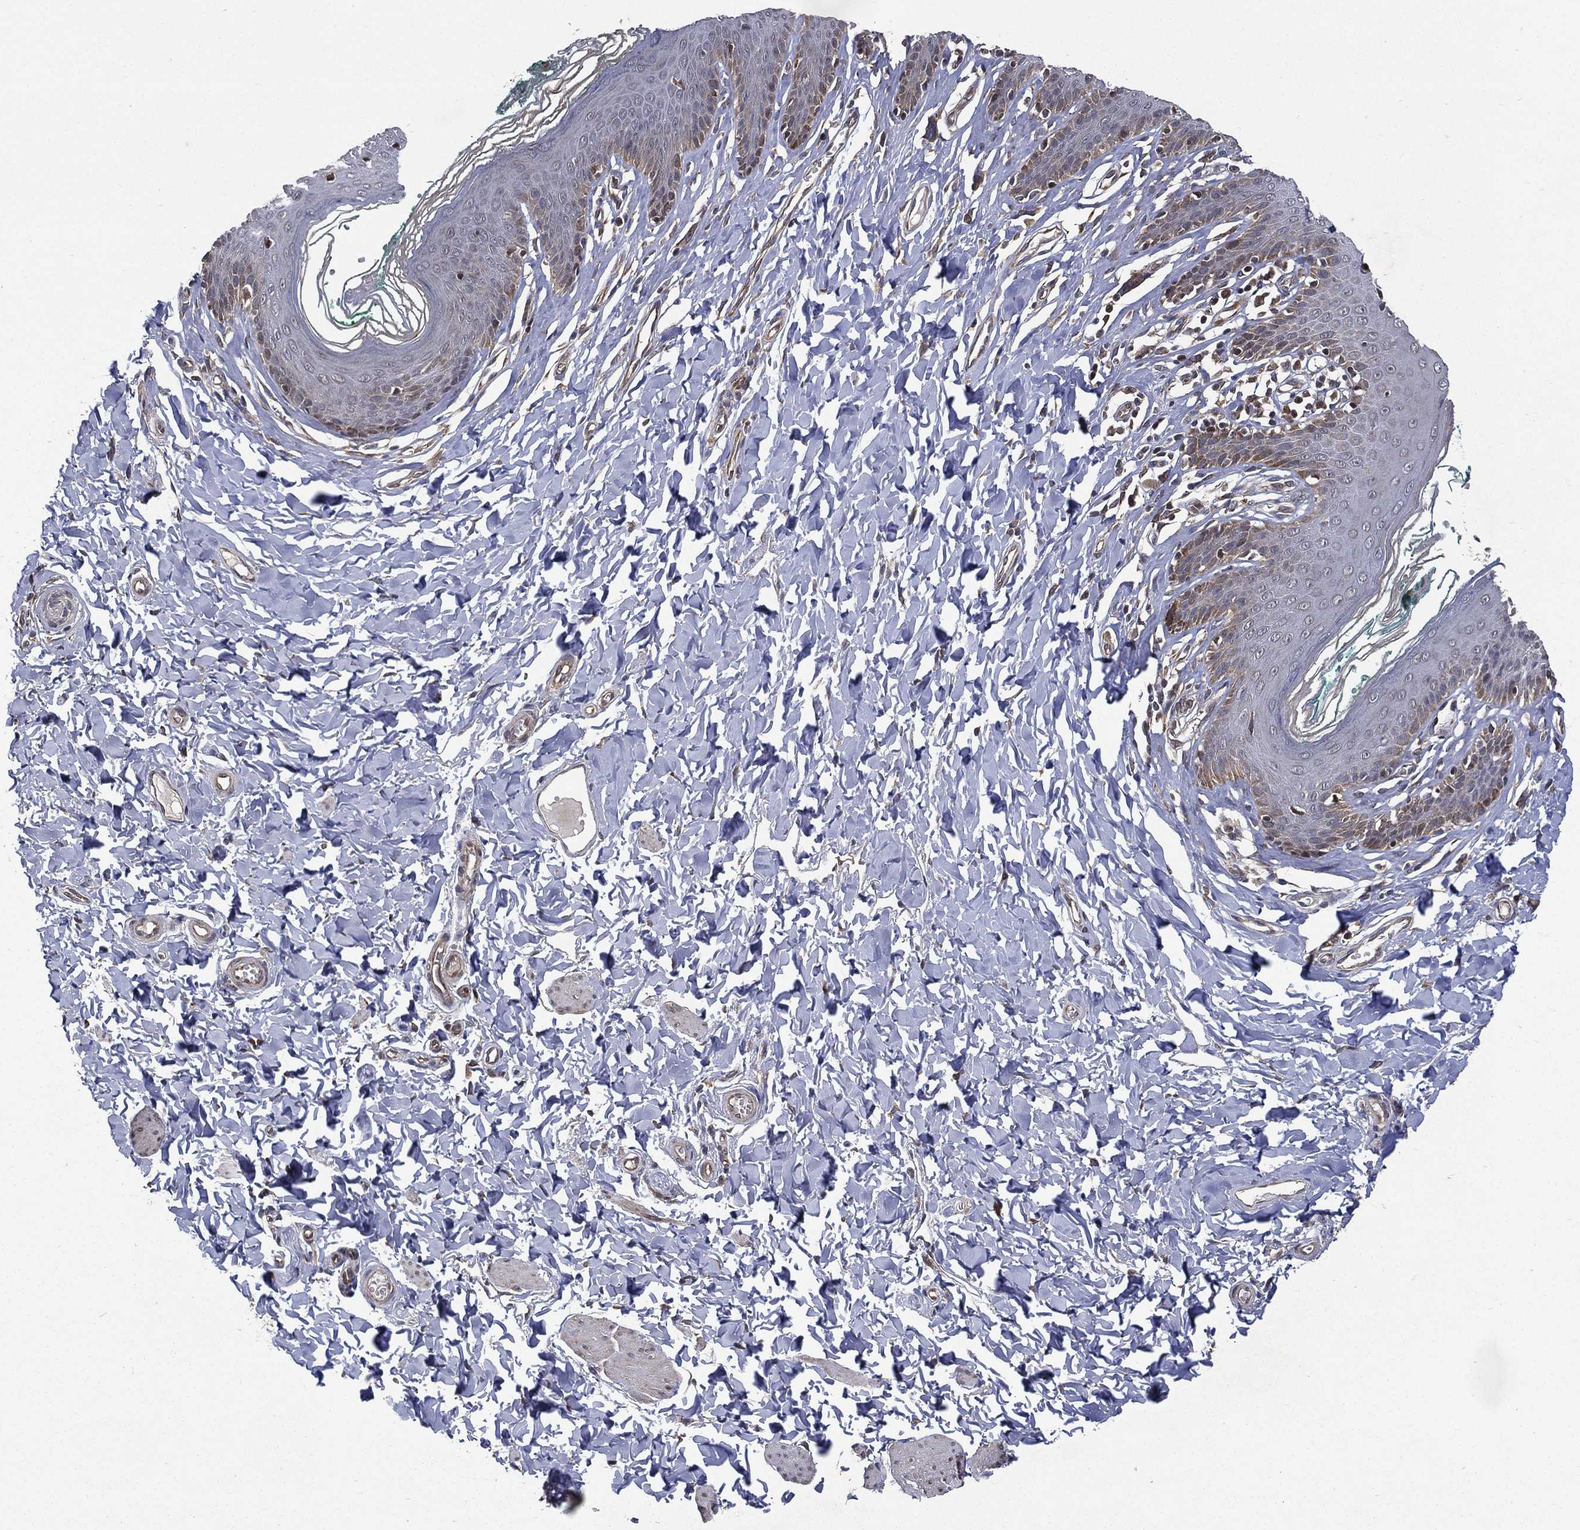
{"staining": {"intensity": "moderate", "quantity": "<25%", "location": "cytoplasmic/membranous"}, "tissue": "skin", "cell_type": "Epidermal cells", "image_type": "normal", "snomed": [{"axis": "morphology", "description": "Normal tissue, NOS"}, {"axis": "topography", "description": "Vulva"}], "caption": "There is low levels of moderate cytoplasmic/membranous positivity in epidermal cells of benign skin, as demonstrated by immunohistochemical staining (brown color).", "gene": "RAB11FIP4", "patient": {"sex": "female", "age": 66}}